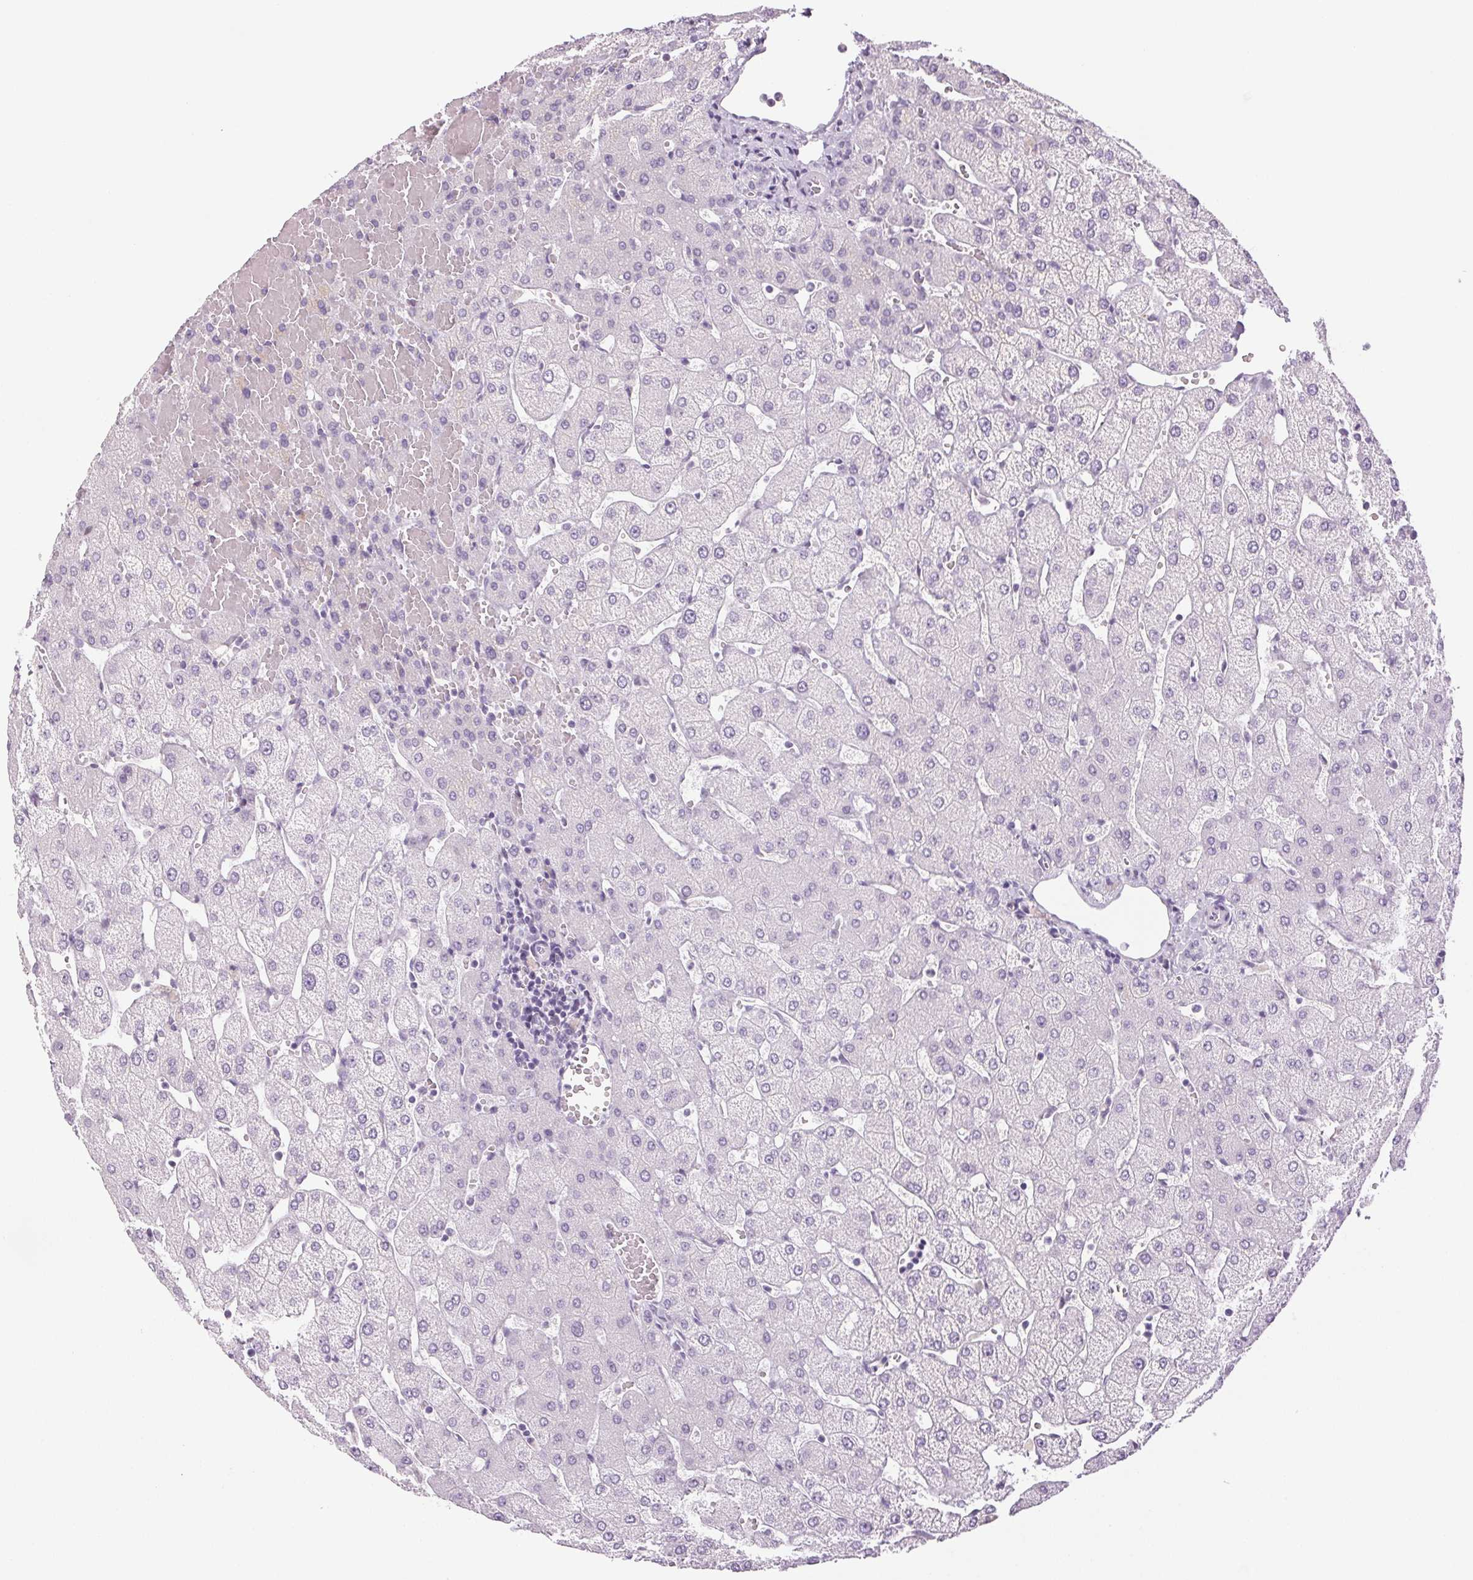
{"staining": {"intensity": "negative", "quantity": "none", "location": "none"}, "tissue": "liver", "cell_type": "Cholangiocytes", "image_type": "normal", "snomed": [{"axis": "morphology", "description": "Normal tissue, NOS"}, {"axis": "topography", "description": "Liver"}], "caption": "DAB immunohistochemical staining of unremarkable human liver displays no significant staining in cholangiocytes.", "gene": "DNAJC6", "patient": {"sex": "female", "age": 54}}